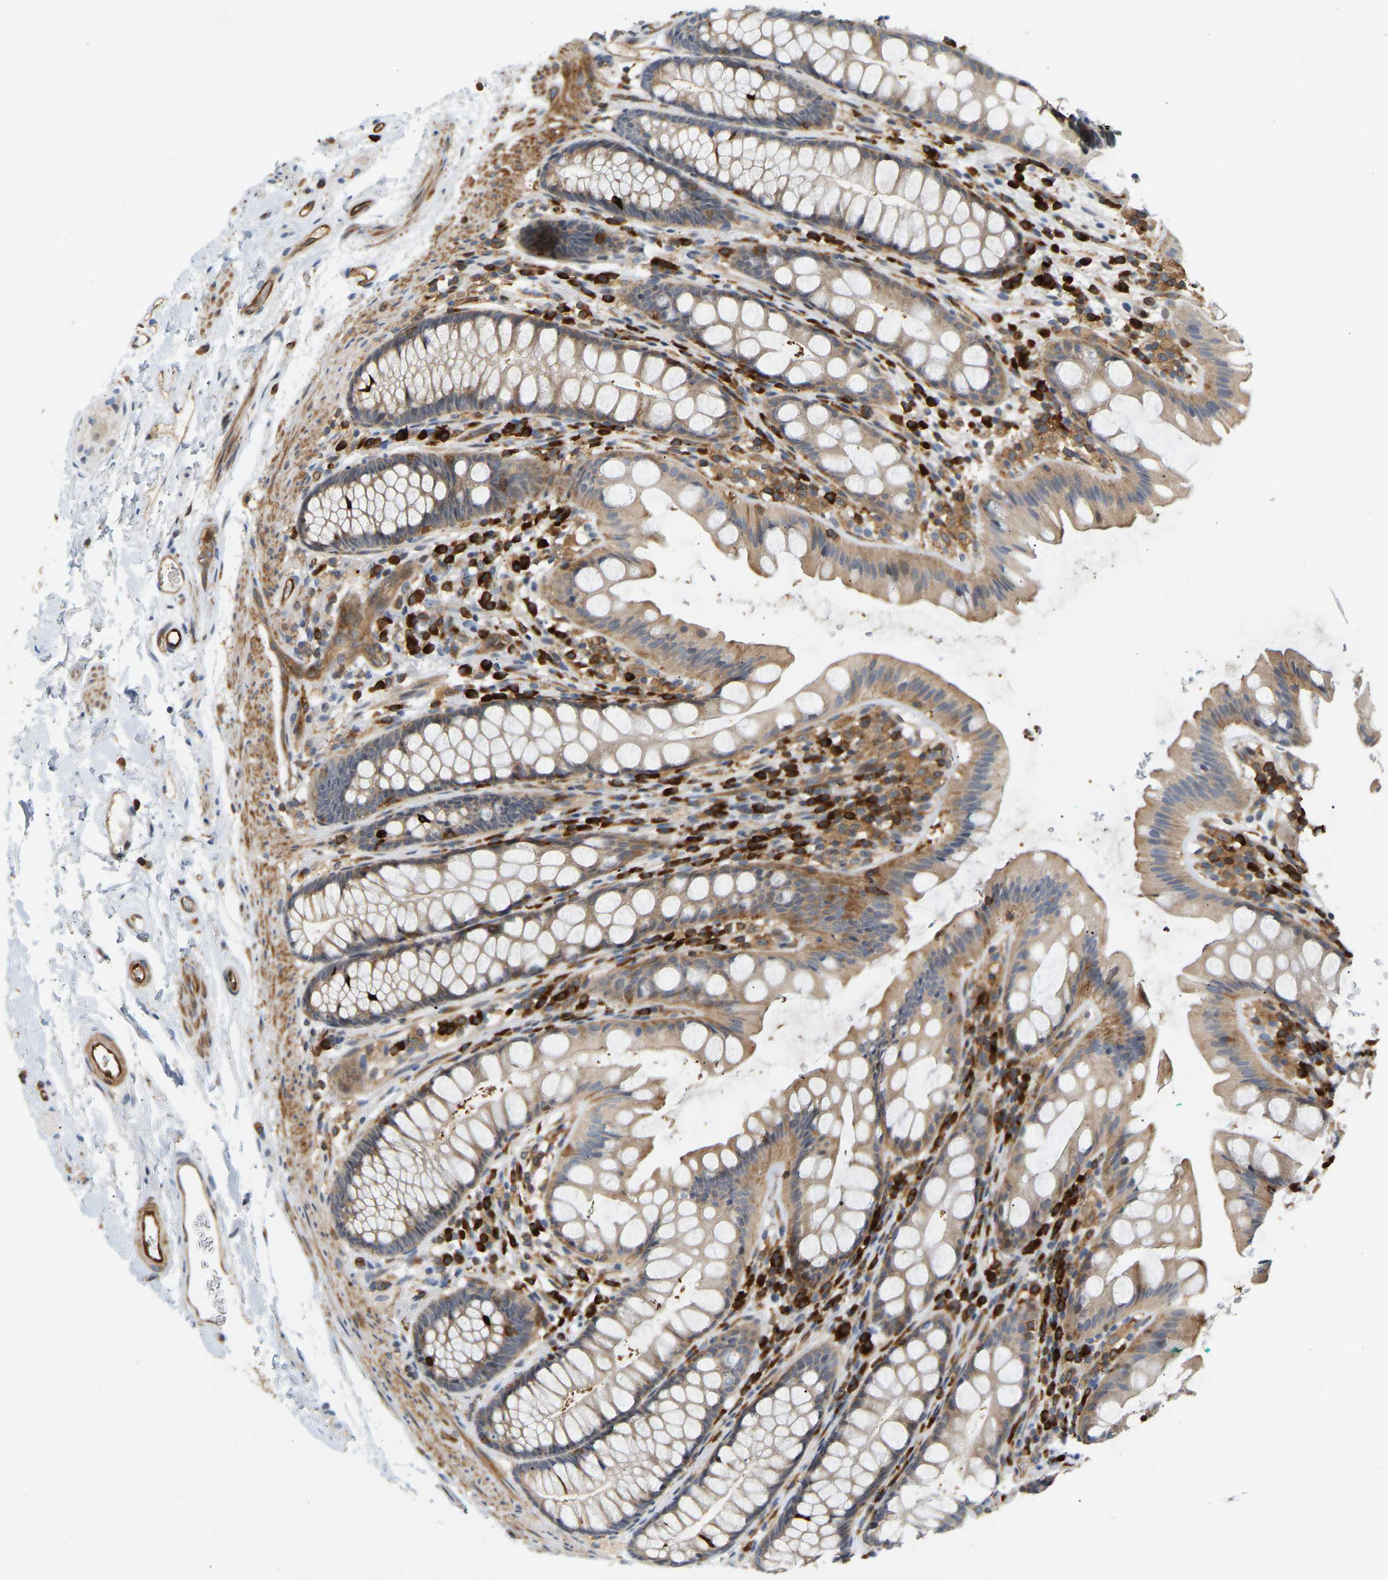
{"staining": {"intensity": "weak", "quantity": ">75%", "location": "cytoplasmic/membranous"}, "tissue": "rectum", "cell_type": "Glandular cells", "image_type": "normal", "snomed": [{"axis": "morphology", "description": "Normal tissue, NOS"}, {"axis": "topography", "description": "Rectum"}], "caption": "Protein expression analysis of benign human rectum reveals weak cytoplasmic/membranous expression in approximately >75% of glandular cells. The protein of interest is shown in brown color, while the nuclei are stained blue.", "gene": "PLCG2", "patient": {"sex": "female", "age": 65}}